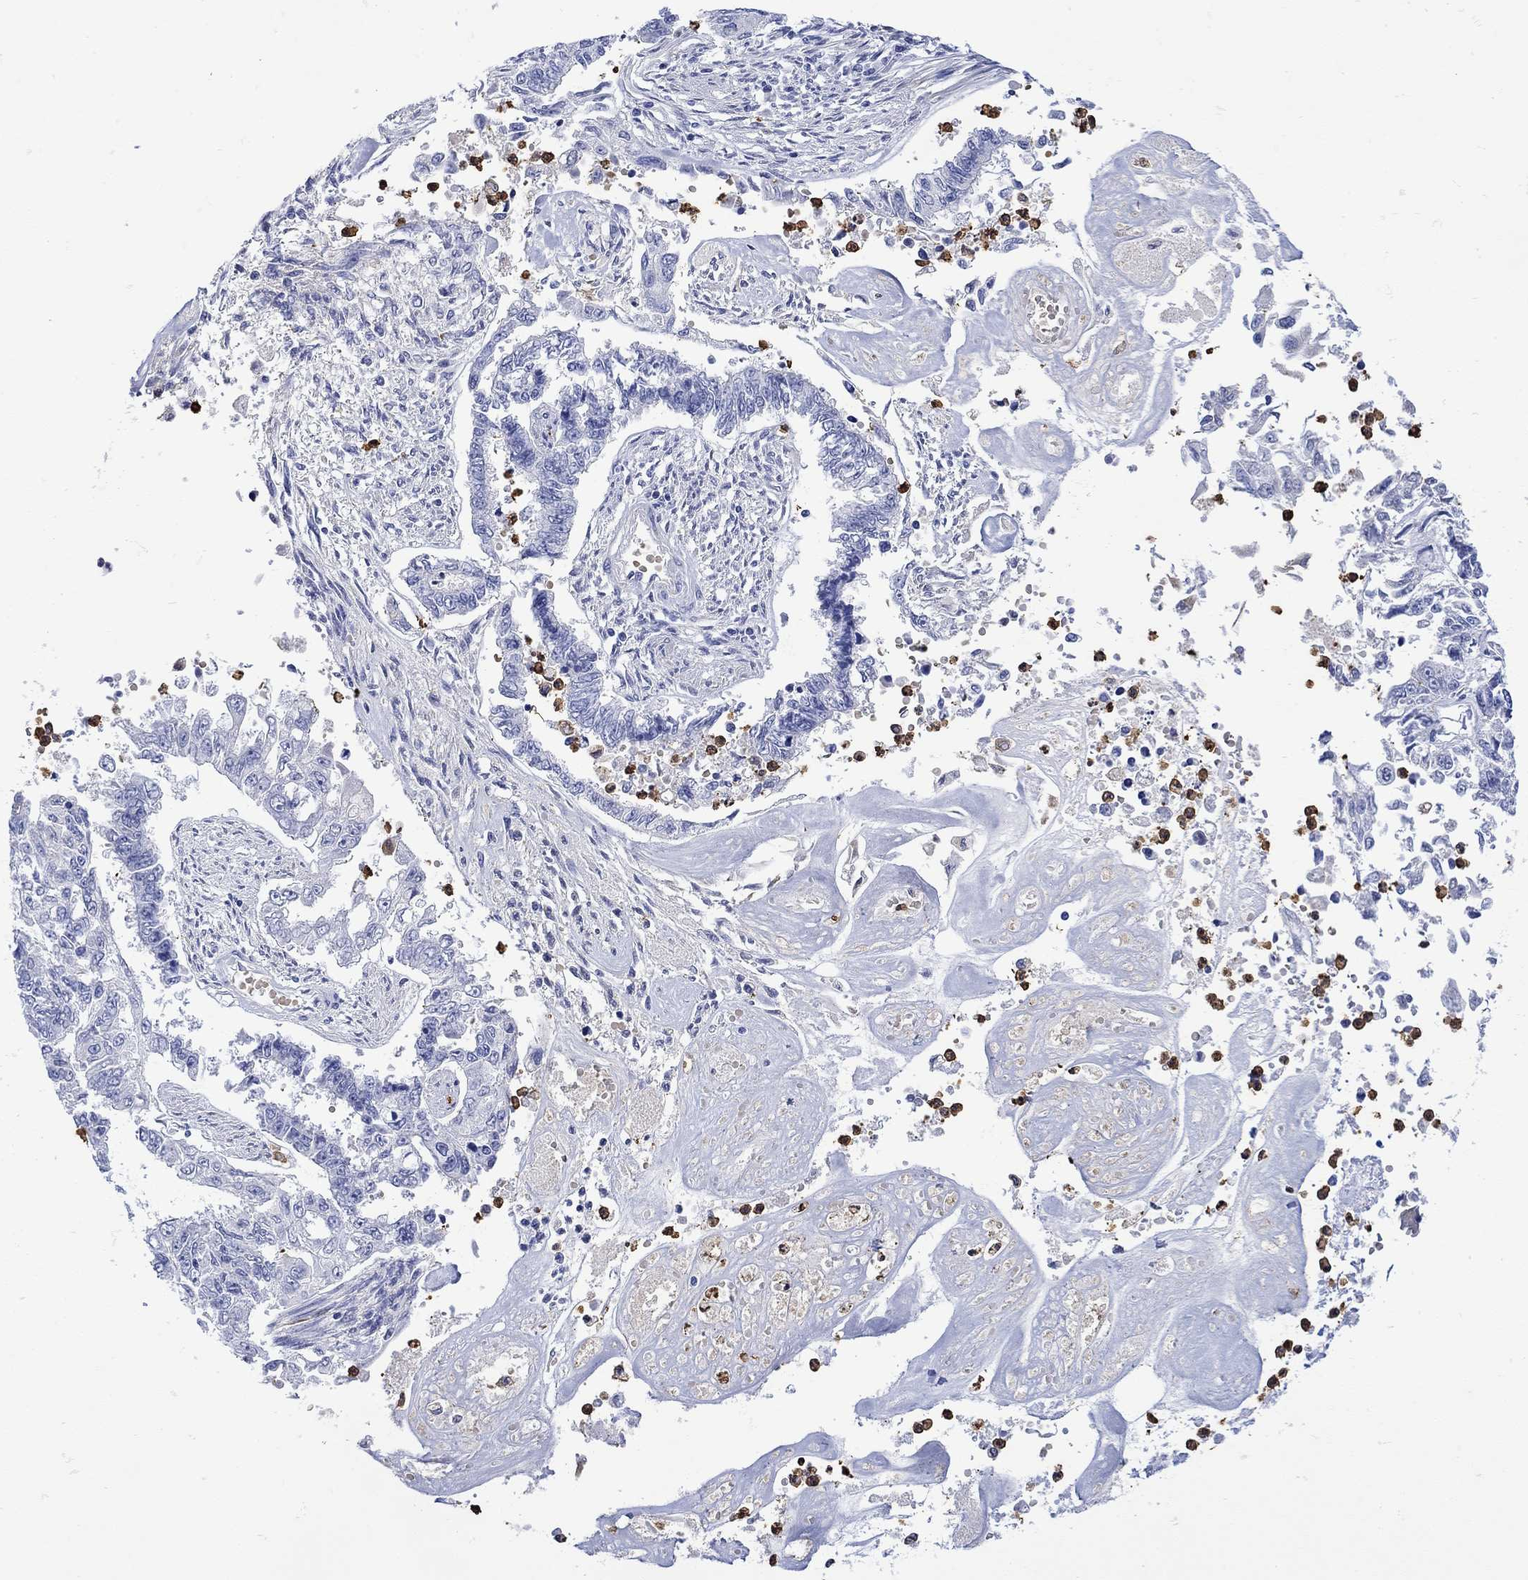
{"staining": {"intensity": "negative", "quantity": "none", "location": "none"}, "tissue": "endometrial cancer", "cell_type": "Tumor cells", "image_type": "cancer", "snomed": [{"axis": "morphology", "description": "Adenocarcinoma, NOS"}, {"axis": "topography", "description": "Uterus"}], "caption": "The image shows no significant staining in tumor cells of endometrial adenocarcinoma.", "gene": "LINGO3", "patient": {"sex": "female", "age": 59}}